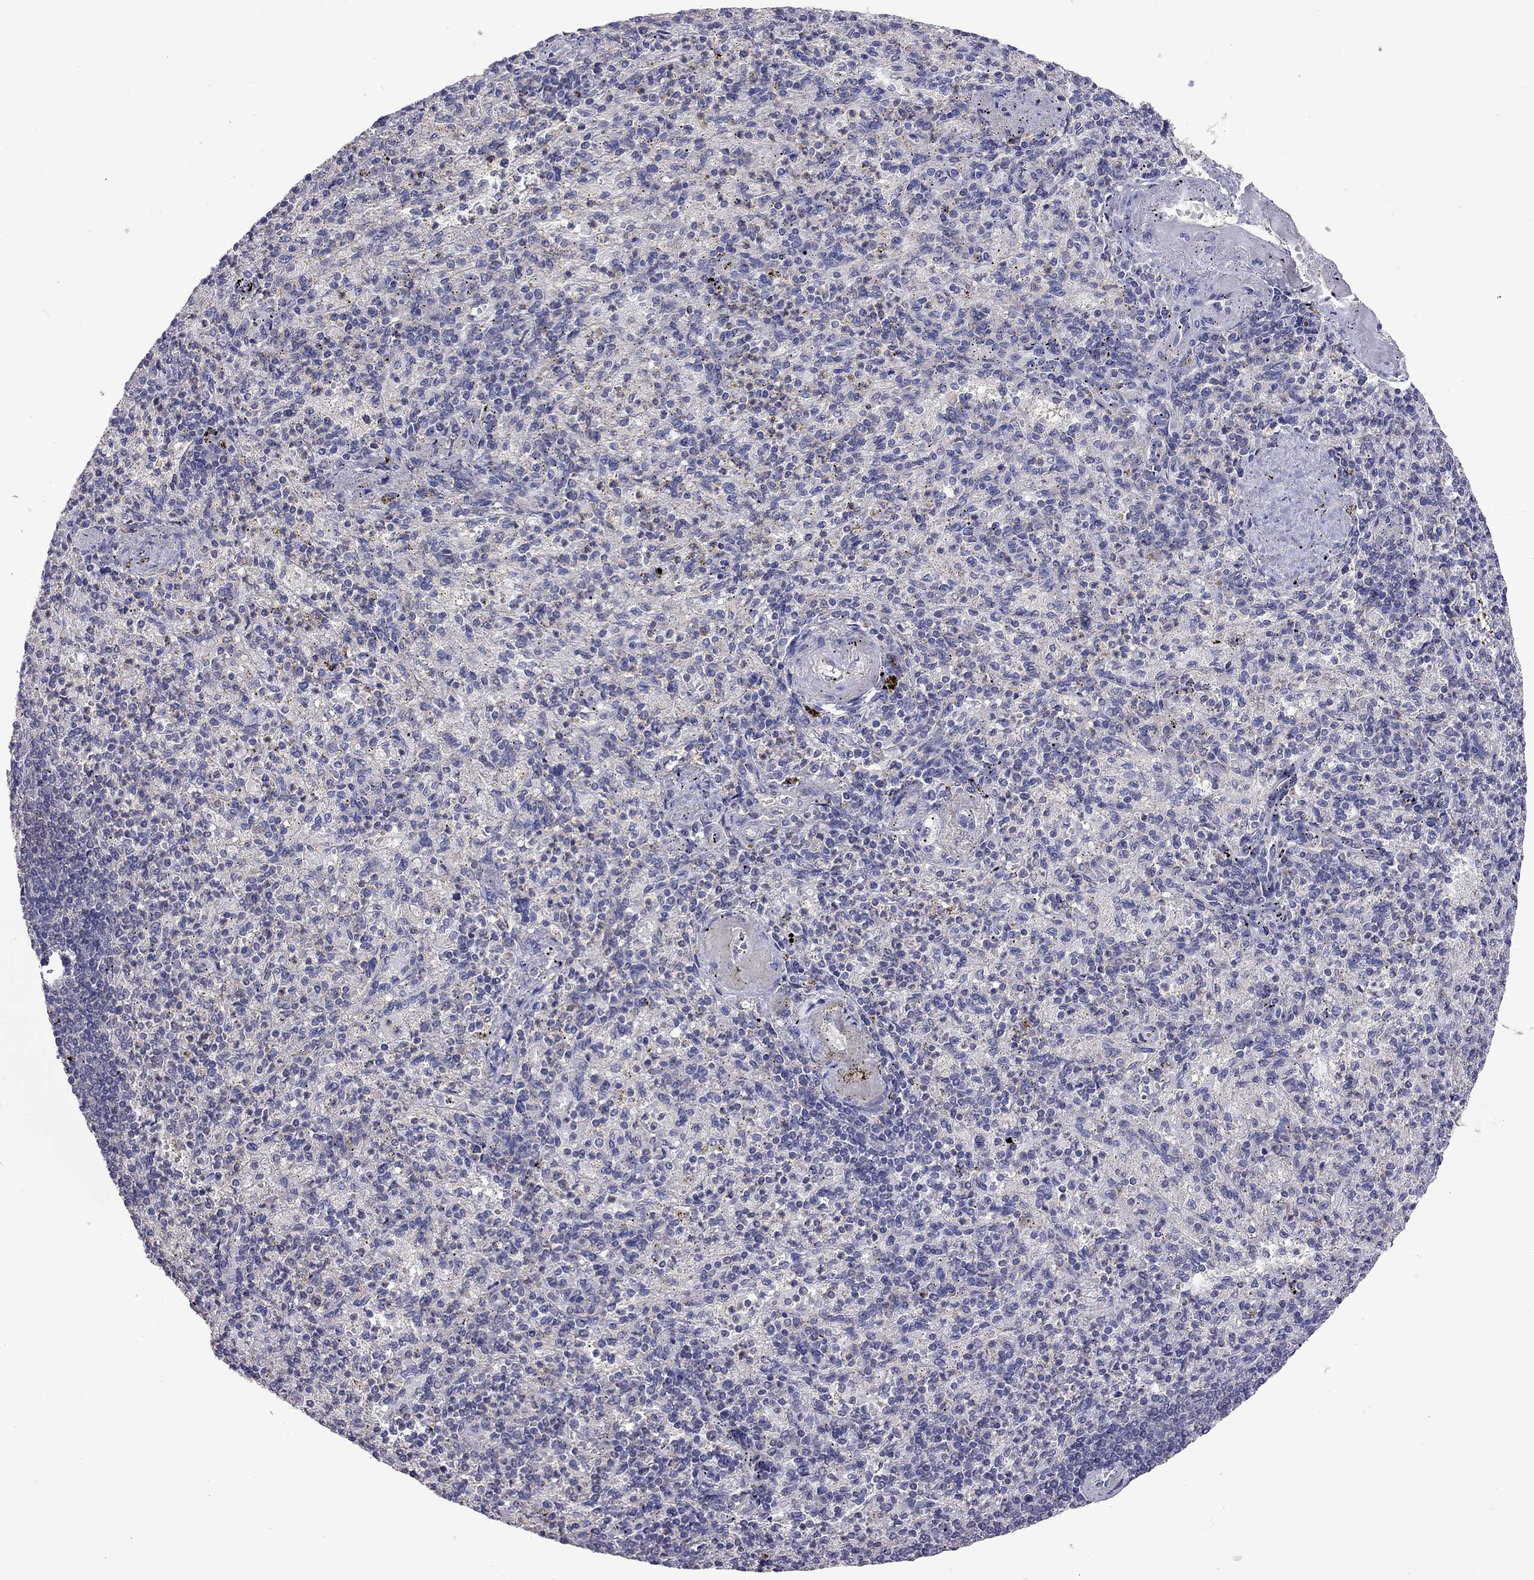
{"staining": {"intensity": "negative", "quantity": "none", "location": "none"}, "tissue": "spleen", "cell_type": "Cells in red pulp", "image_type": "normal", "snomed": [{"axis": "morphology", "description": "Normal tissue, NOS"}, {"axis": "topography", "description": "Spleen"}], "caption": "IHC of unremarkable spleen shows no expression in cells in red pulp.", "gene": "RTP5", "patient": {"sex": "female", "age": 74}}